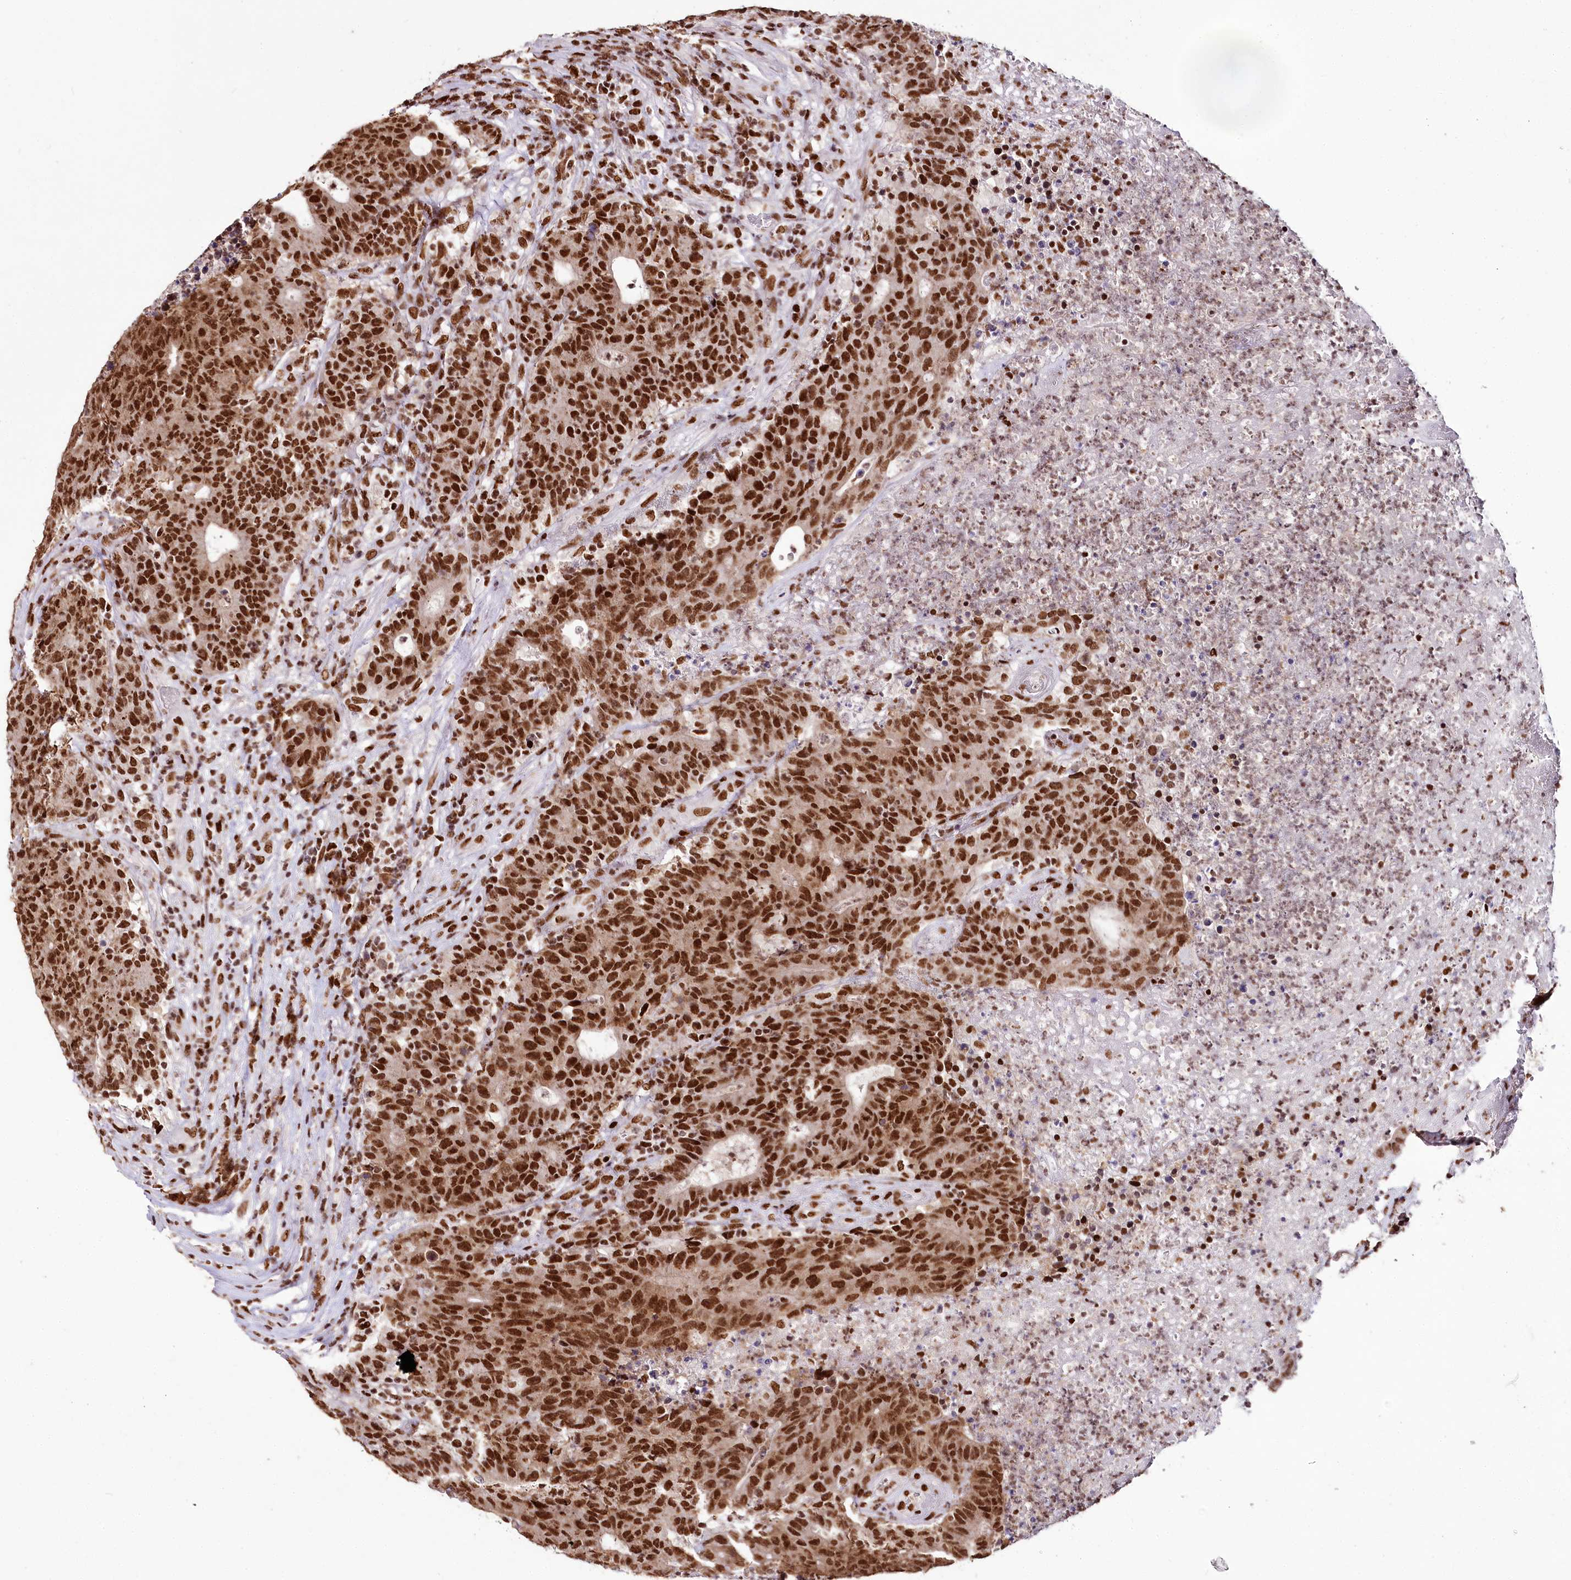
{"staining": {"intensity": "strong", "quantity": ">75%", "location": "nuclear"}, "tissue": "colorectal cancer", "cell_type": "Tumor cells", "image_type": "cancer", "snomed": [{"axis": "morphology", "description": "Adenocarcinoma, NOS"}, {"axis": "topography", "description": "Colon"}], "caption": "This image reveals immunohistochemistry (IHC) staining of colorectal adenocarcinoma, with high strong nuclear expression in about >75% of tumor cells.", "gene": "SMARCE1", "patient": {"sex": "female", "age": 75}}